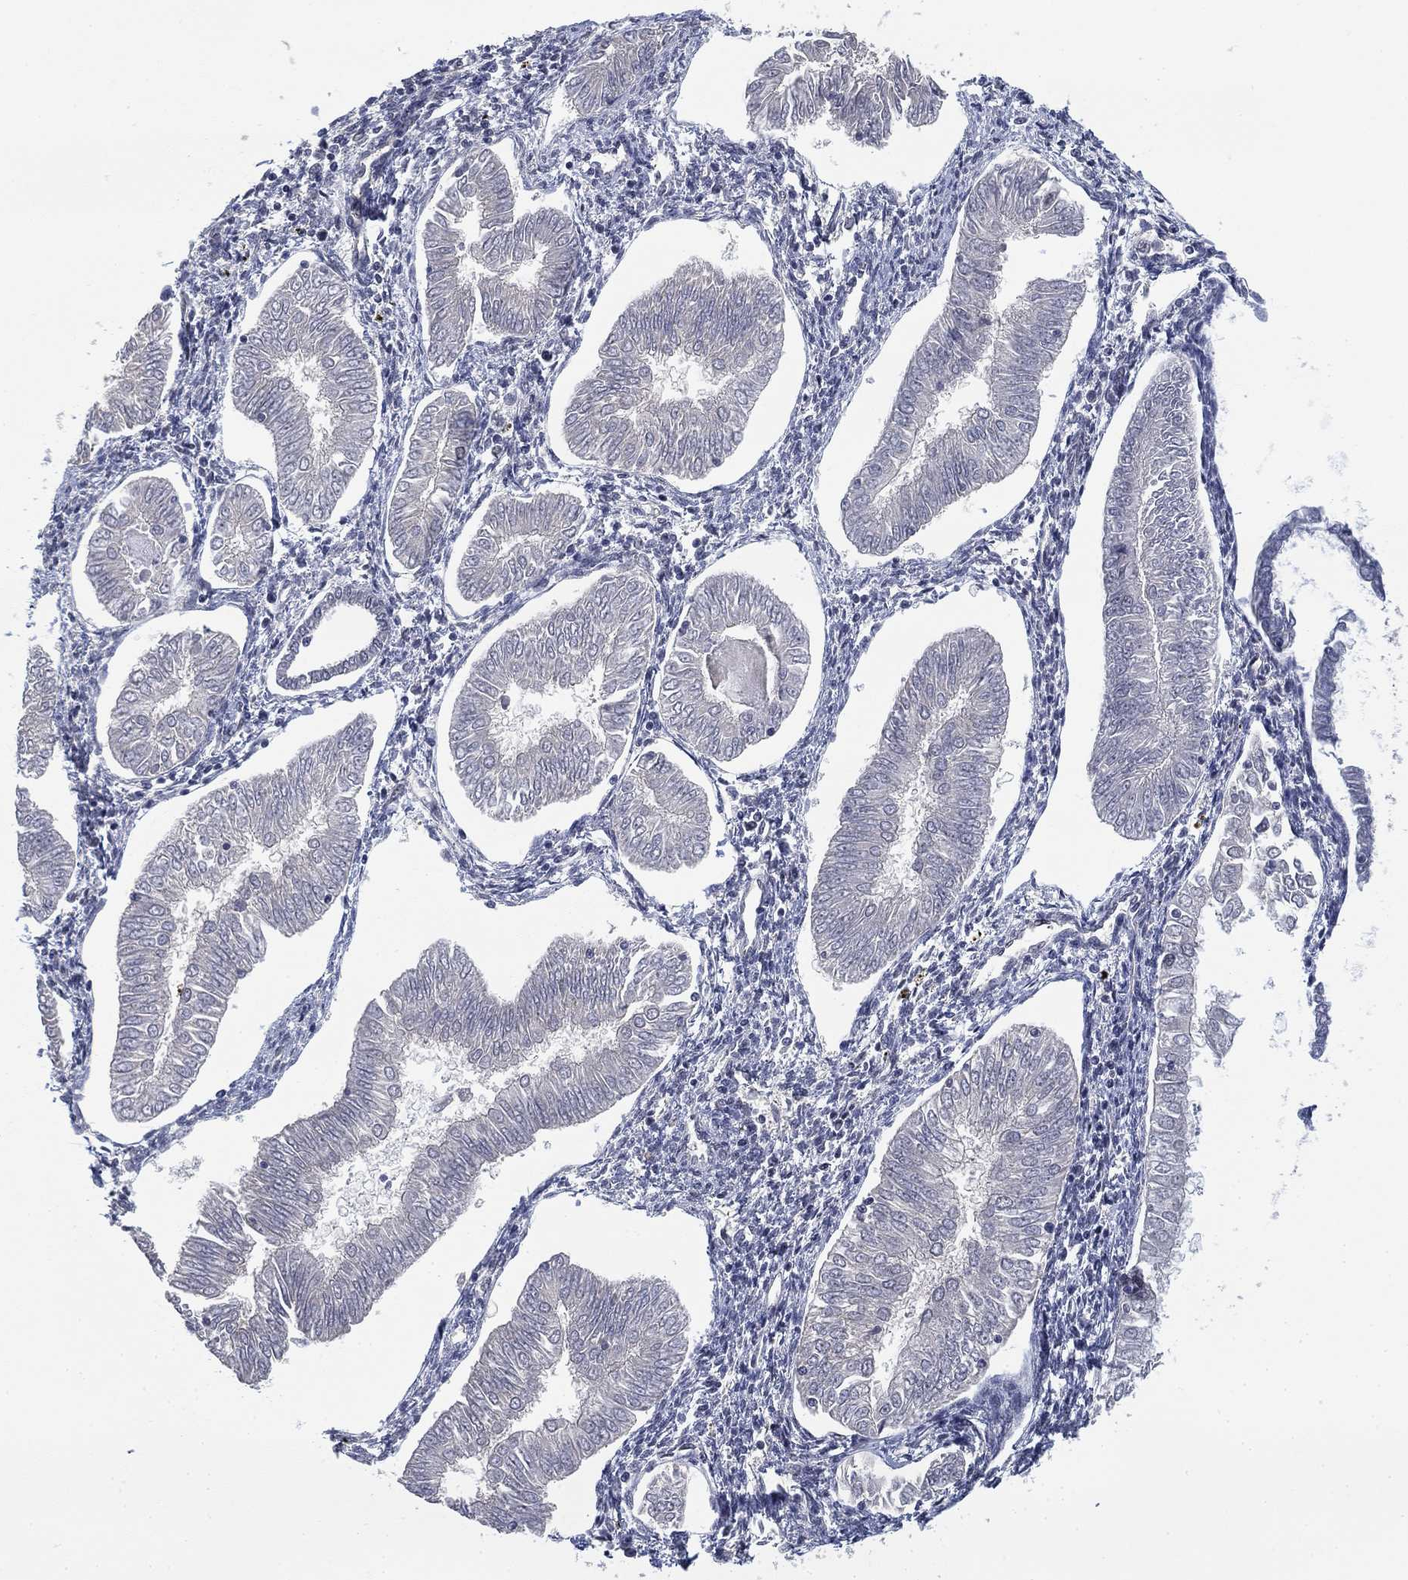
{"staining": {"intensity": "negative", "quantity": "none", "location": "none"}, "tissue": "endometrial cancer", "cell_type": "Tumor cells", "image_type": "cancer", "snomed": [{"axis": "morphology", "description": "Adenocarcinoma, NOS"}, {"axis": "topography", "description": "Endometrium"}], "caption": "Image shows no significant protein staining in tumor cells of endometrial adenocarcinoma. Nuclei are stained in blue.", "gene": "ZSCAN30", "patient": {"sex": "female", "age": 53}}